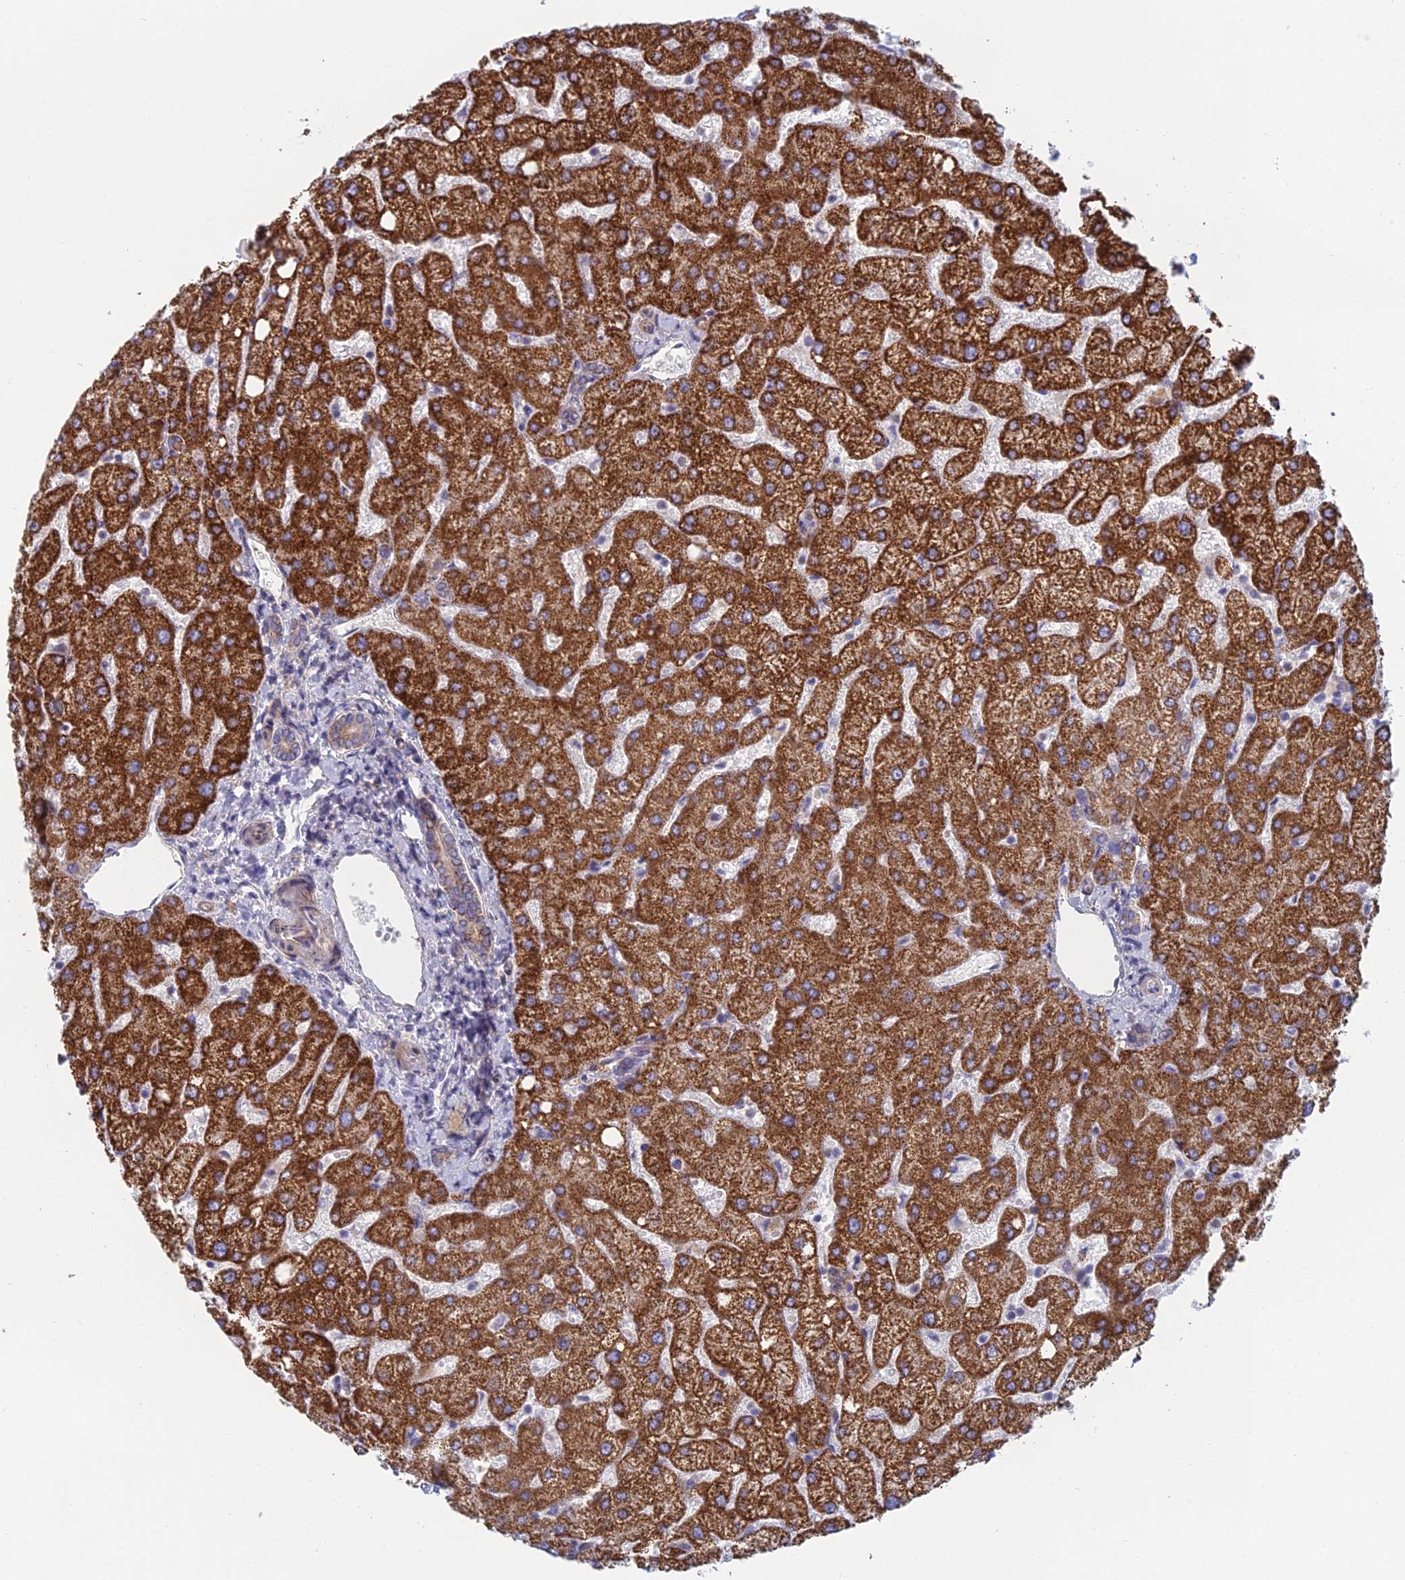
{"staining": {"intensity": "weak", "quantity": ">75%", "location": "cytoplasmic/membranous"}, "tissue": "liver", "cell_type": "Cholangiocytes", "image_type": "normal", "snomed": [{"axis": "morphology", "description": "Normal tissue, NOS"}, {"axis": "topography", "description": "Liver"}], "caption": "Cholangiocytes demonstrate low levels of weak cytoplasmic/membranous expression in approximately >75% of cells in benign liver. (DAB (3,3'-diaminobenzidine) IHC, brown staining for protein, blue staining for nuclei).", "gene": "IFTAP", "patient": {"sex": "female", "age": 54}}